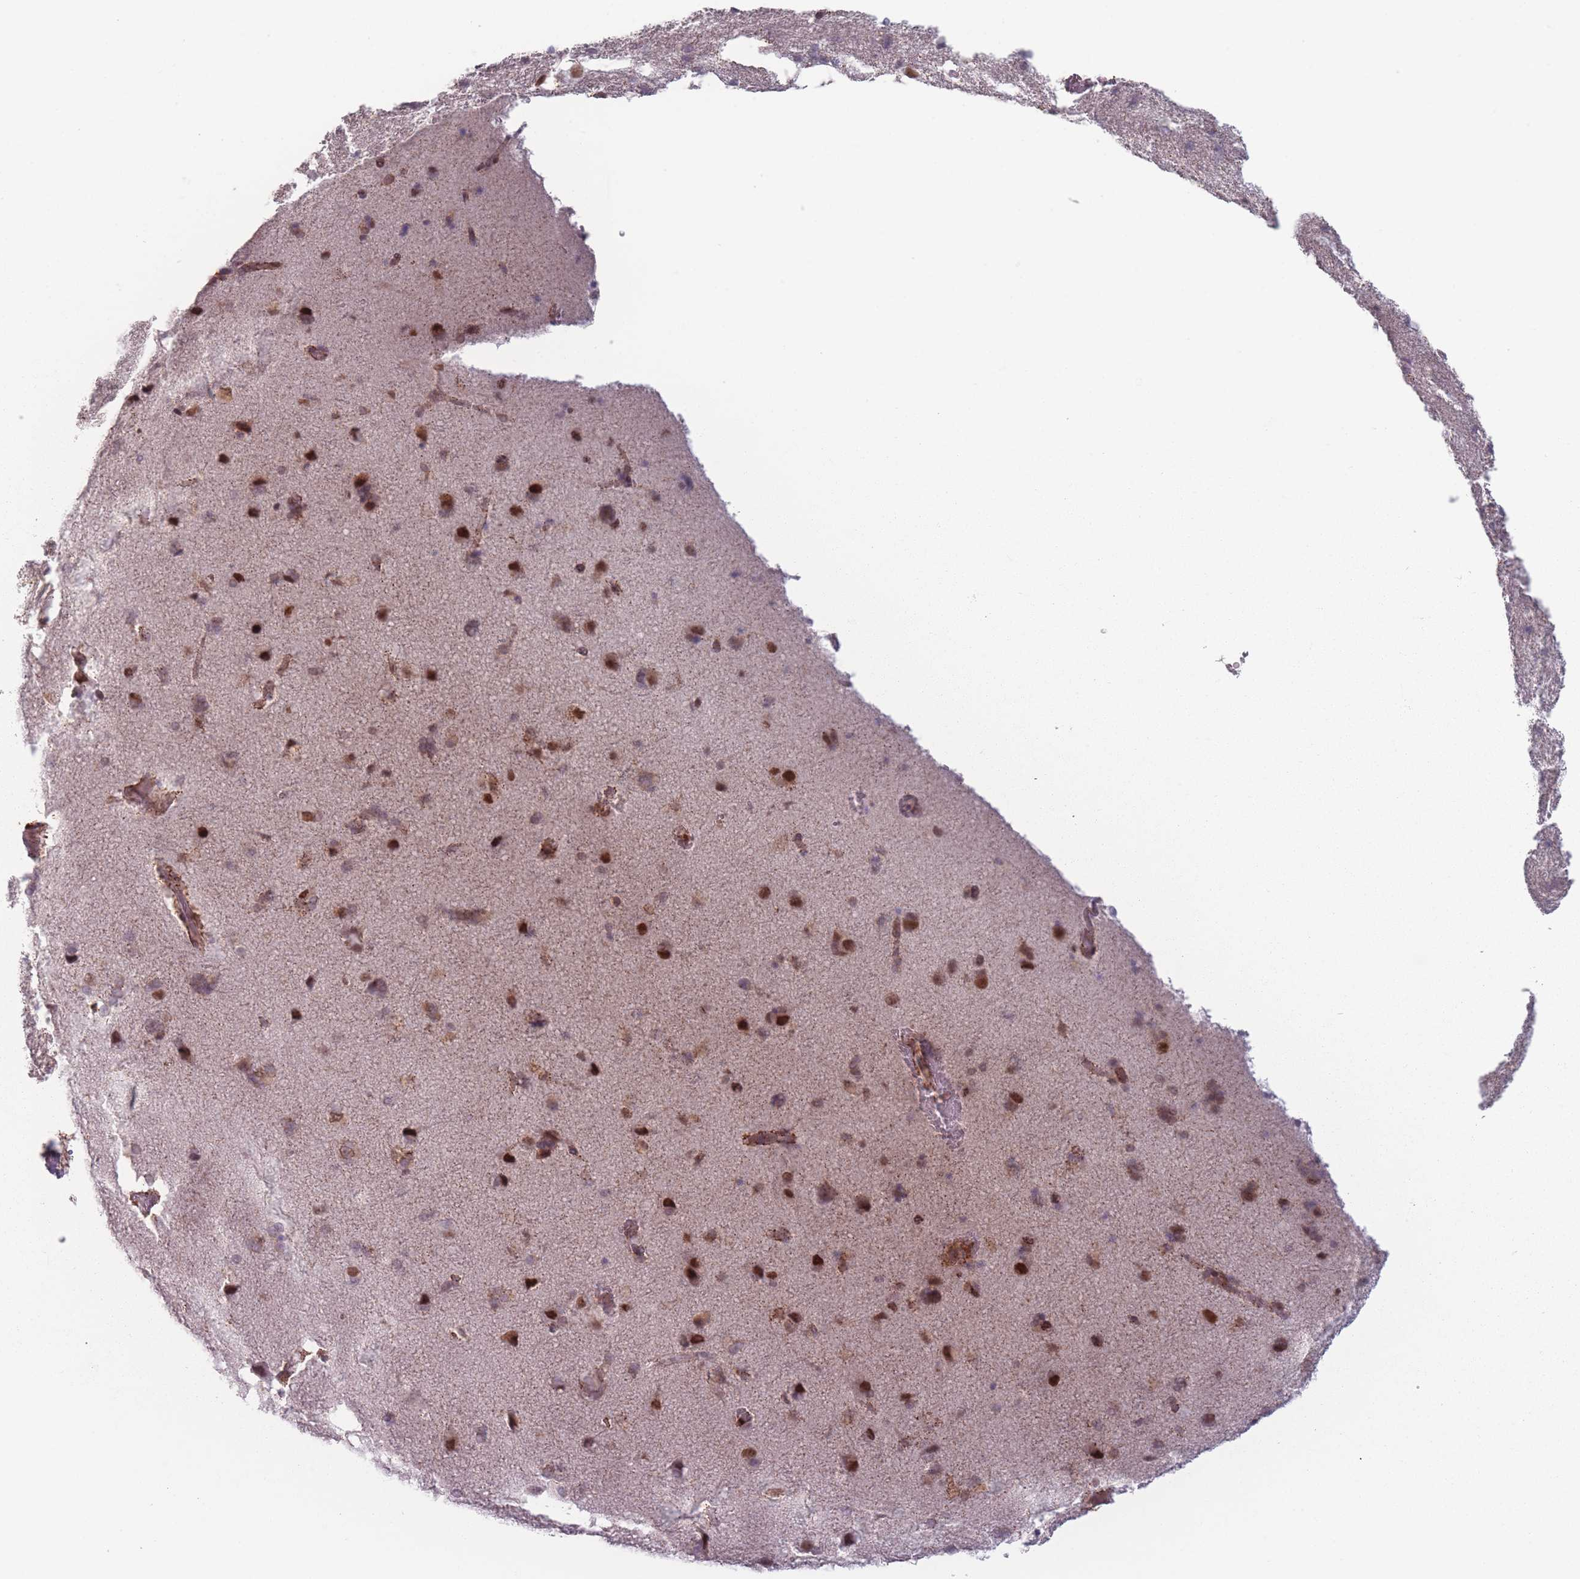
{"staining": {"intensity": "moderate", "quantity": ">75%", "location": "cytoplasmic/membranous"}, "tissue": "cerebral cortex", "cell_type": "Endothelial cells", "image_type": "normal", "snomed": [{"axis": "morphology", "description": "Normal tissue, NOS"}, {"axis": "topography", "description": "Cerebral cortex"}], "caption": "Immunohistochemical staining of unremarkable human cerebral cortex demonstrates medium levels of moderate cytoplasmic/membranous expression in approximately >75% of endothelial cells.", "gene": "OR10C1", "patient": {"sex": "male", "age": 62}}